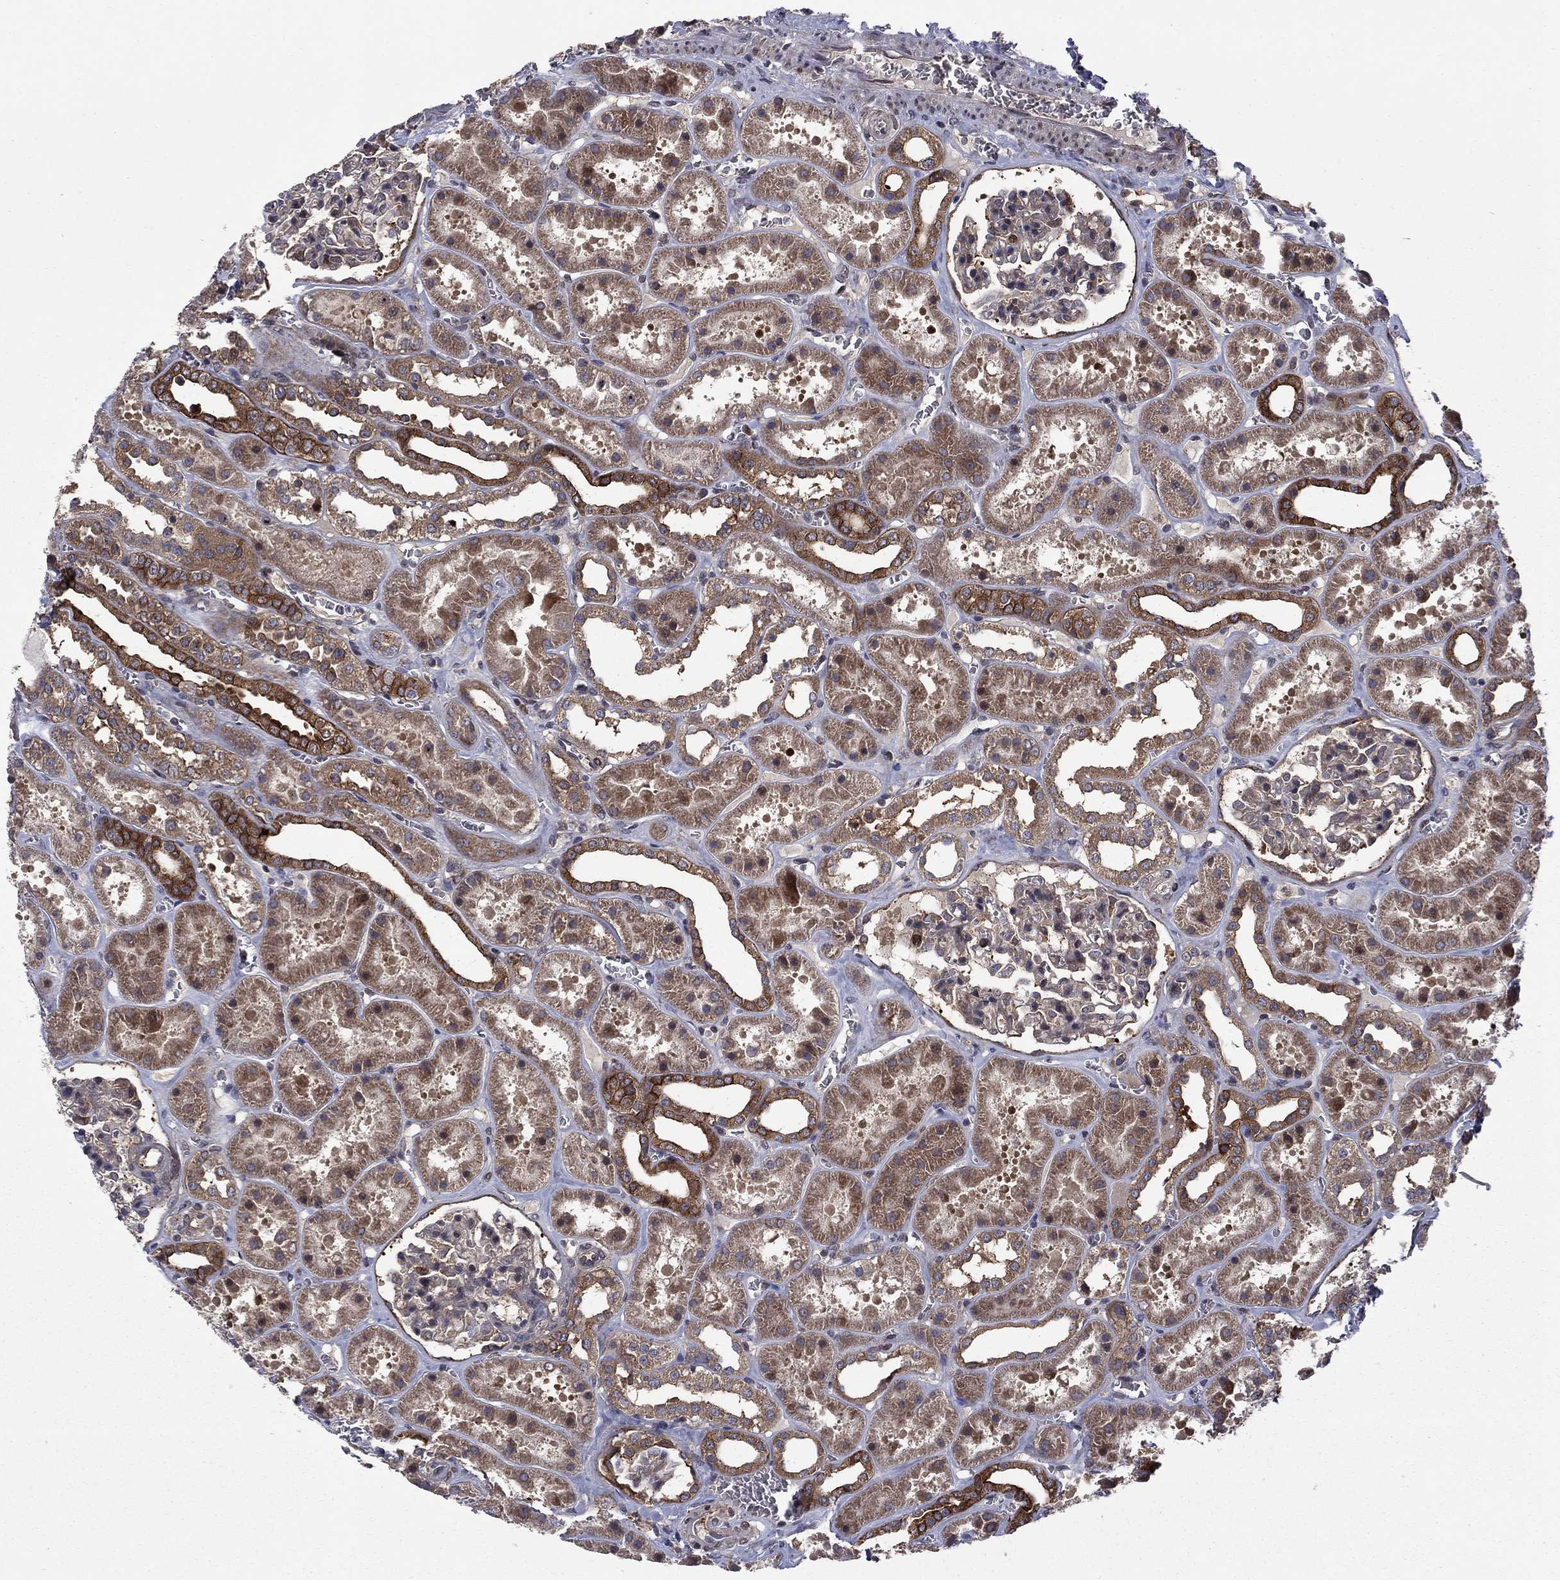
{"staining": {"intensity": "weak", "quantity": "25%-75%", "location": "cytoplasmic/membranous"}, "tissue": "kidney", "cell_type": "Cells in glomeruli", "image_type": "normal", "snomed": [{"axis": "morphology", "description": "Normal tissue, NOS"}, {"axis": "topography", "description": "Kidney"}], "caption": "Immunohistochemical staining of normal kidney demonstrates 25%-75% levels of weak cytoplasmic/membranous protein expression in about 25%-75% of cells in glomeruli. (IHC, brightfield microscopy, high magnification).", "gene": "HDAC4", "patient": {"sex": "female", "age": 41}}